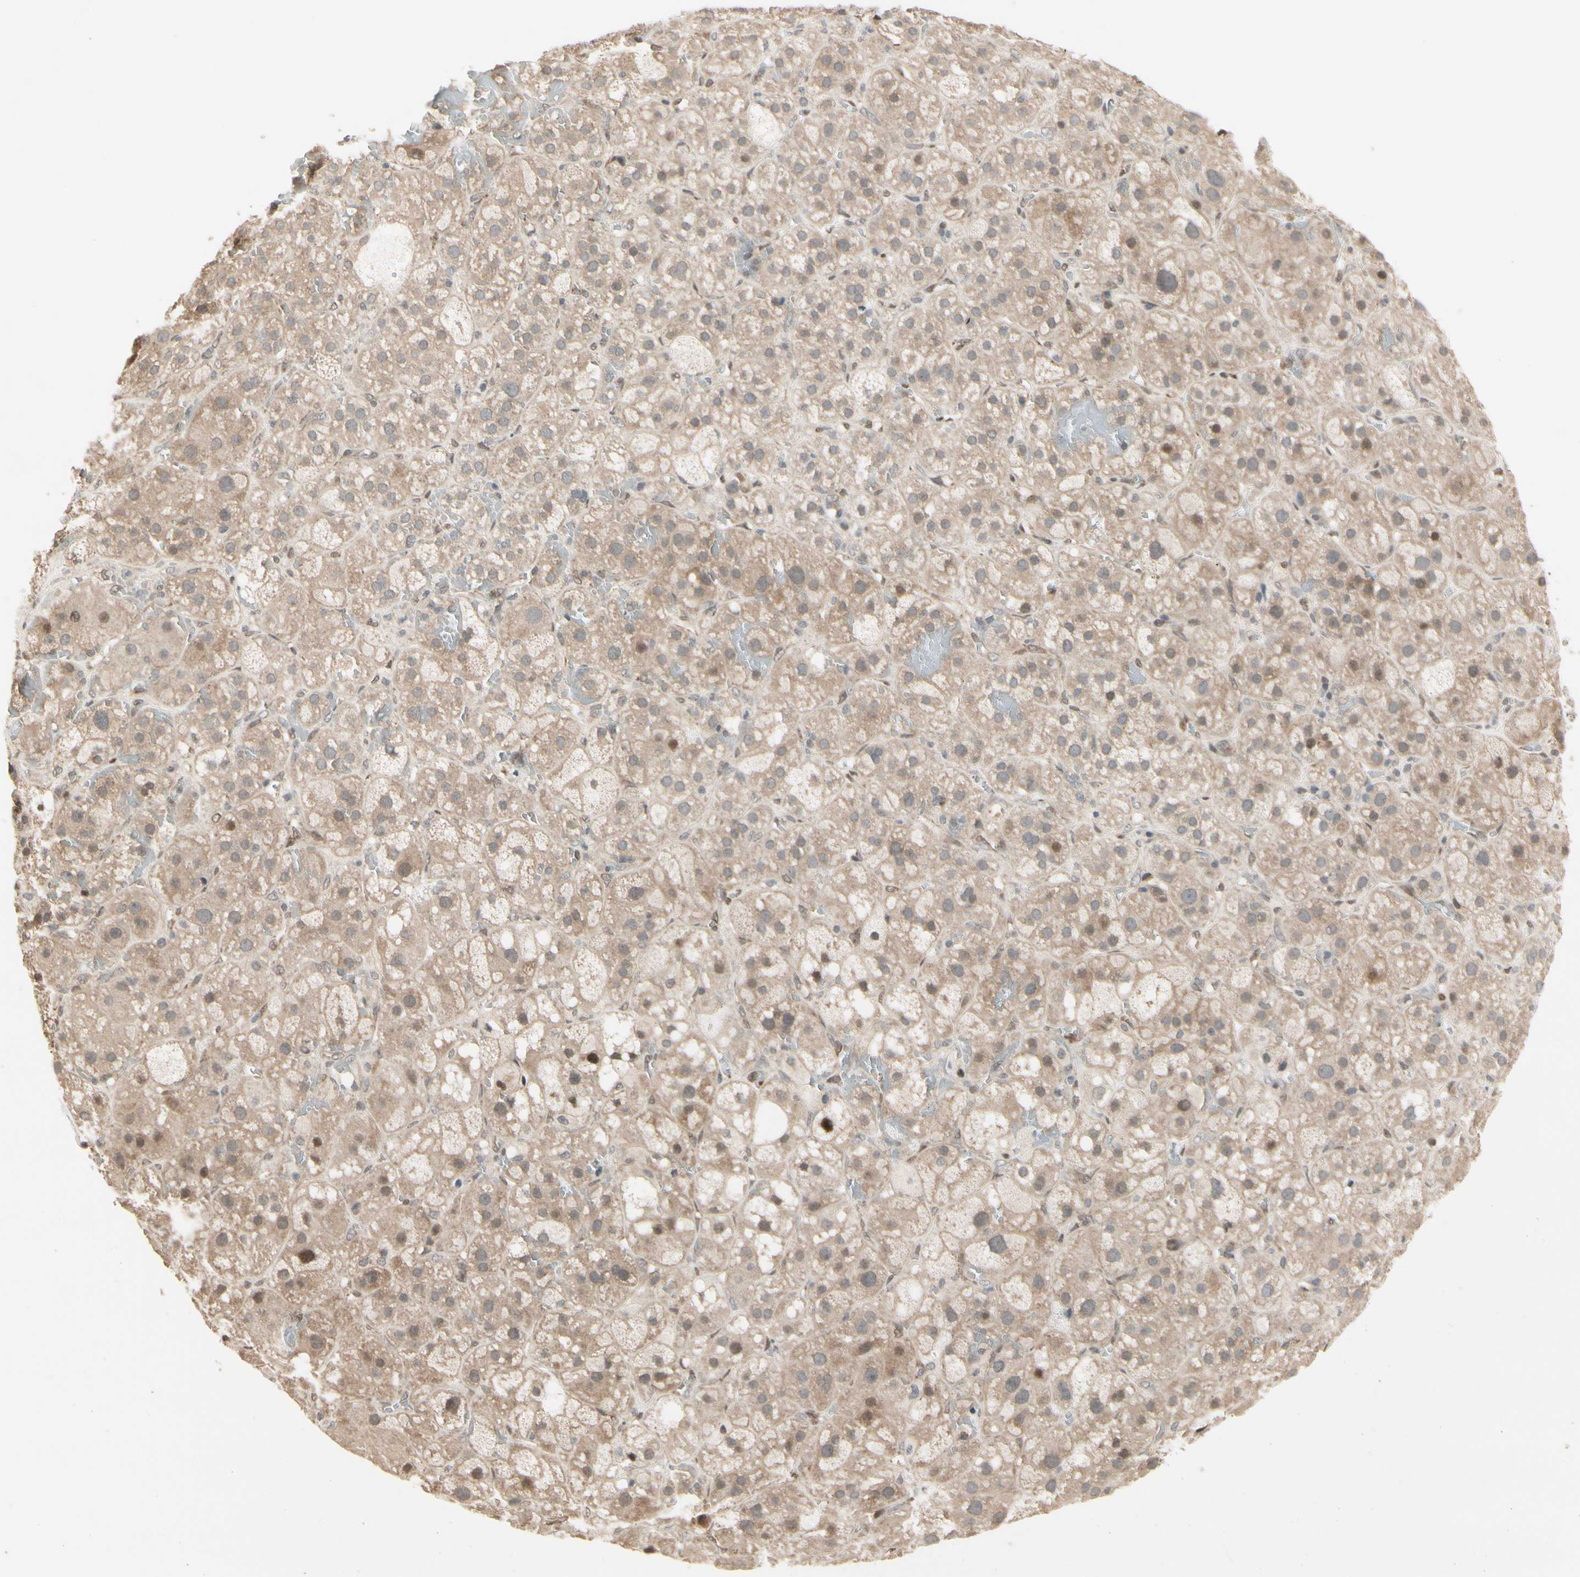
{"staining": {"intensity": "weak", "quantity": ">75%", "location": "cytoplasmic/membranous,nuclear"}, "tissue": "adrenal gland", "cell_type": "Glandular cells", "image_type": "normal", "snomed": [{"axis": "morphology", "description": "Normal tissue, NOS"}, {"axis": "topography", "description": "Adrenal gland"}], "caption": "Immunohistochemistry (IHC) (DAB) staining of unremarkable adrenal gland demonstrates weak cytoplasmic/membranous,nuclear protein positivity in approximately >75% of glandular cells.", "gene": "SVBP", "patient": {"sex": "female", "age": 47}}